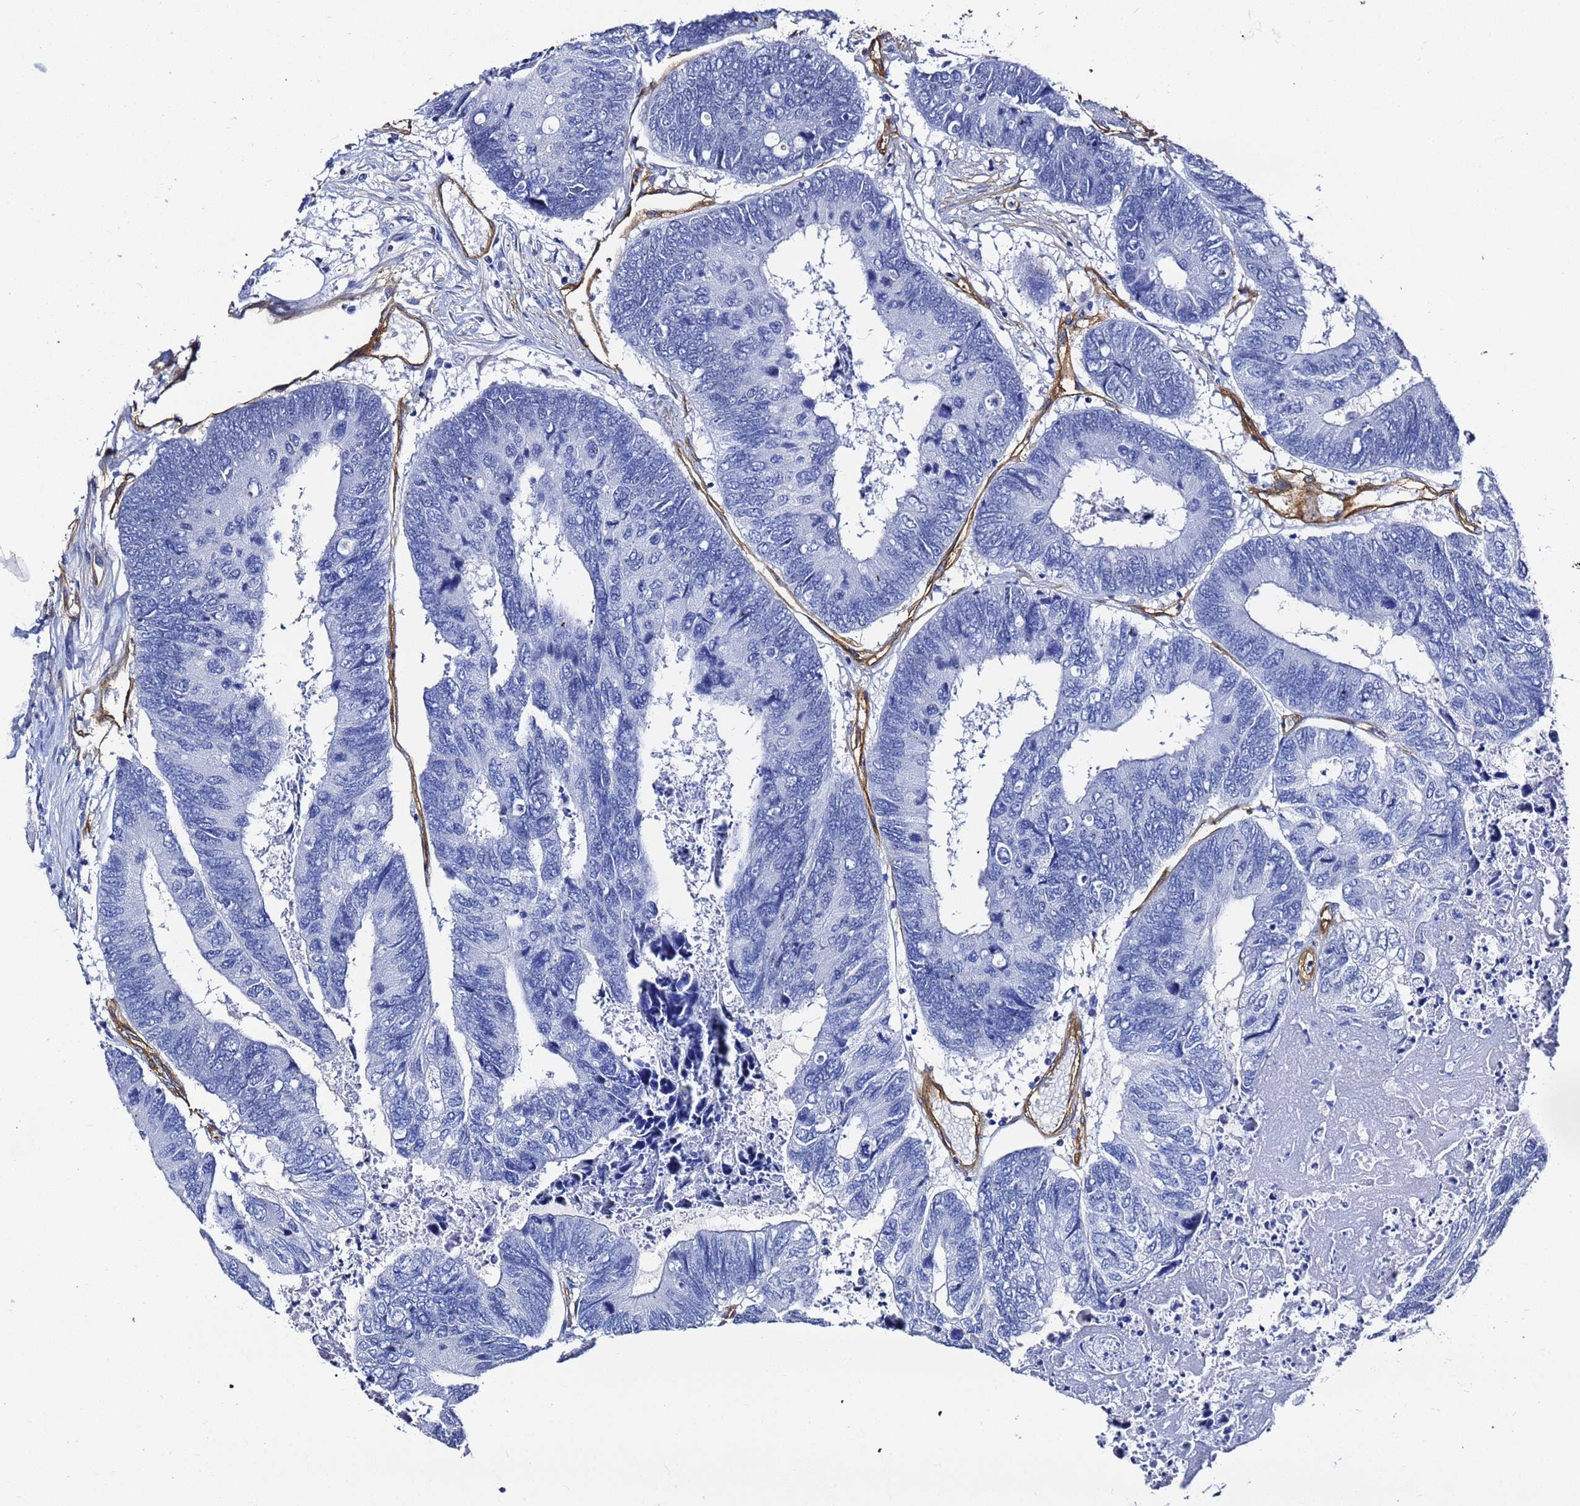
{"staining": {"intensity": "negative", "quantity": "none", "location": "none"}, "tissue": "colorectal cancer", "cell_type": "Tumor cells", "image_type": "cancer", "snomed": [{"axis": "morphology", "description": "Adenocarcinoma, NOS"}, {"axis": "topography", "description": "Colon"}], "caption": "Tumor cells show no significant expression in colorectal adenocarcinoma. Brightfield microscopy of immunohistochemistry stained with DAB (3,3'-diaminobenzidine) (brown) and hematoxylin (blue), captured at high magnification.", "gene": "DEFB104A", "patient": {"sex": "female", "age": 67}}